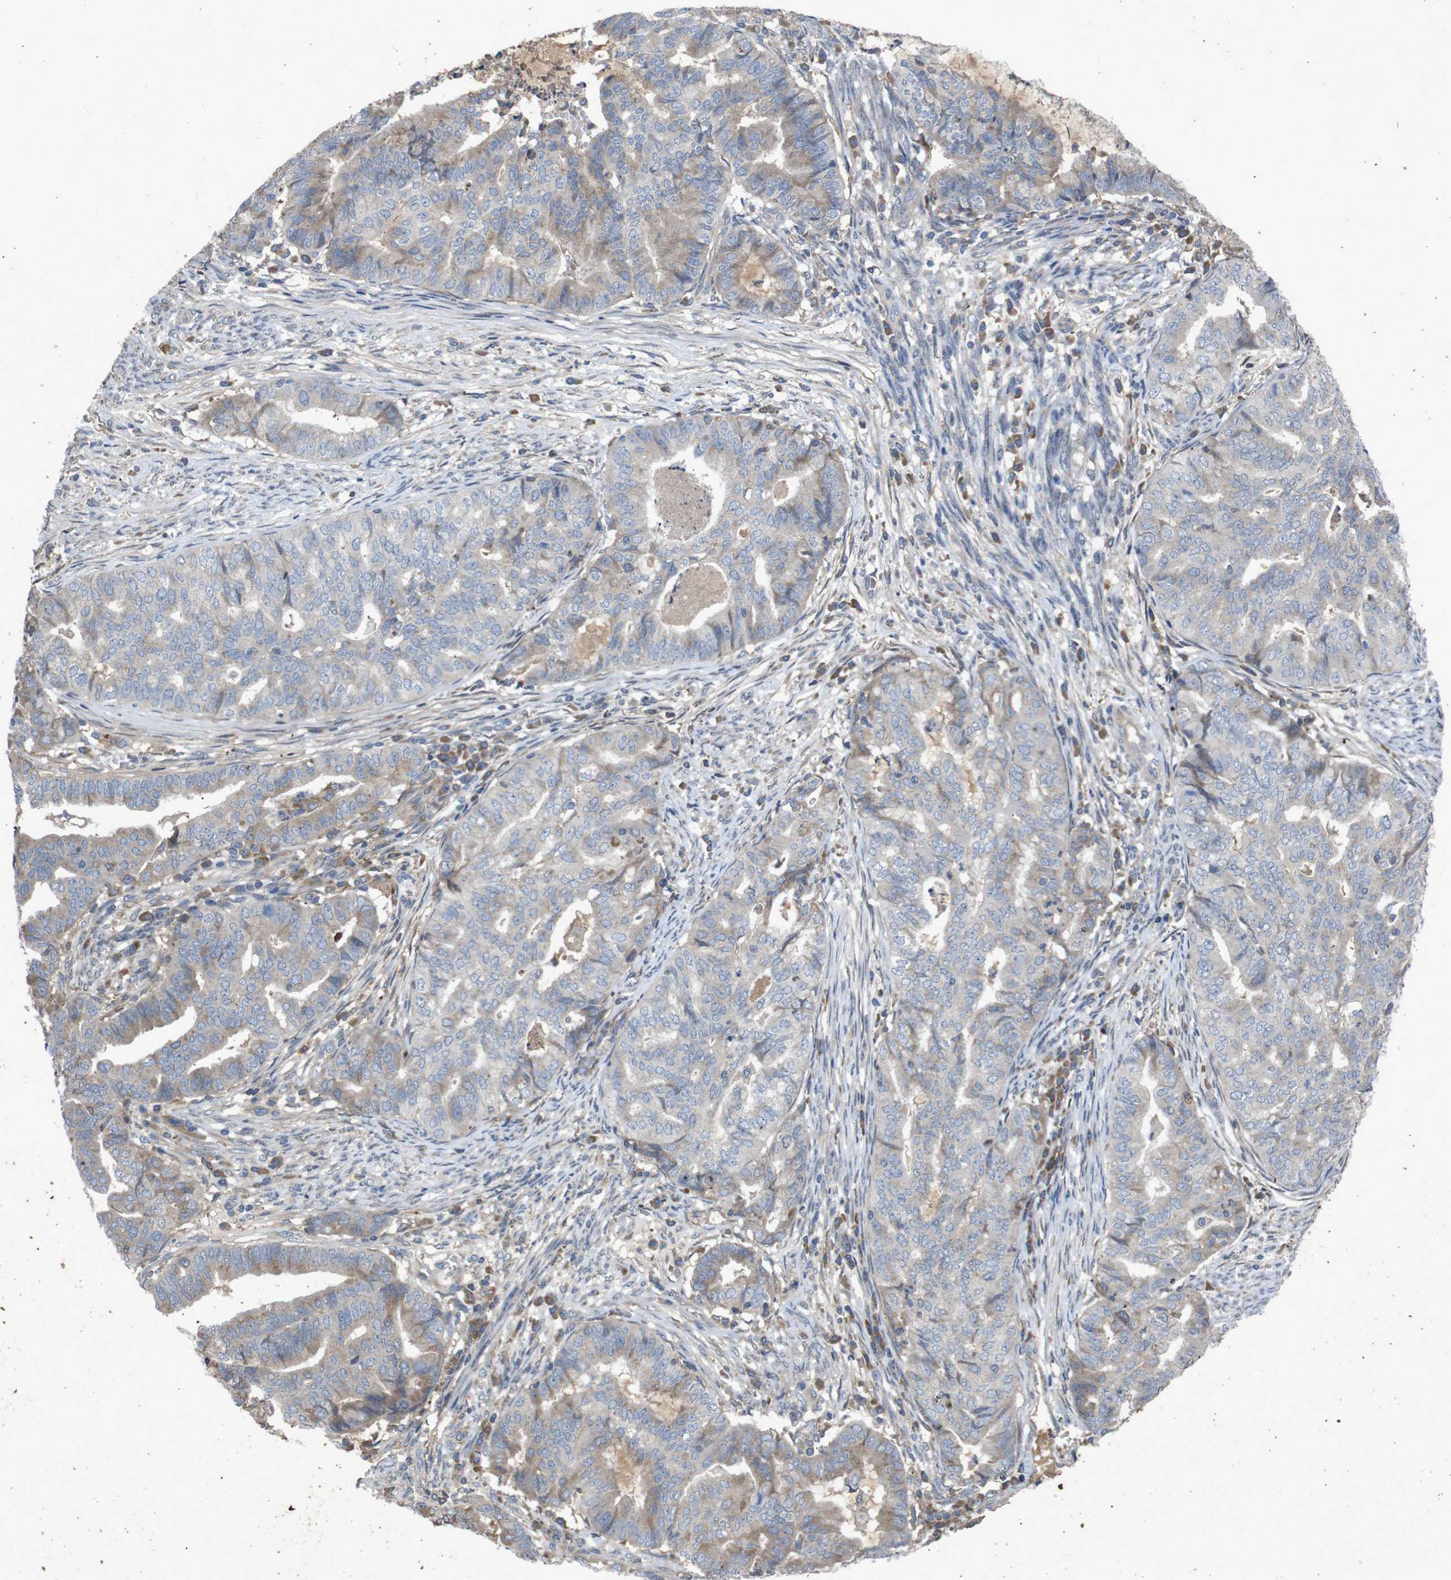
{"staining": {"intensity": "weak", "quantity": "25%-75%", "location": "cytoplasmic/membranous"}, "tissue": "endometrial cancer", "cell_type": "Tumor cells", "image_type": "cancer", "snomed": [{"axis": "morphology", "description": "Adenocarcinoma, NOS"}, {"axis": "topography", "description": "Endometrium"}], "caption": "IHC of human endometrial cancer (adenocarcinoma) shows low levels of weak cytoplasmic/membranous expression in approximately 25%-75% of tumor cells.", "gene": "PTPN1", "patient": {"sex": "female", "age": 79}}